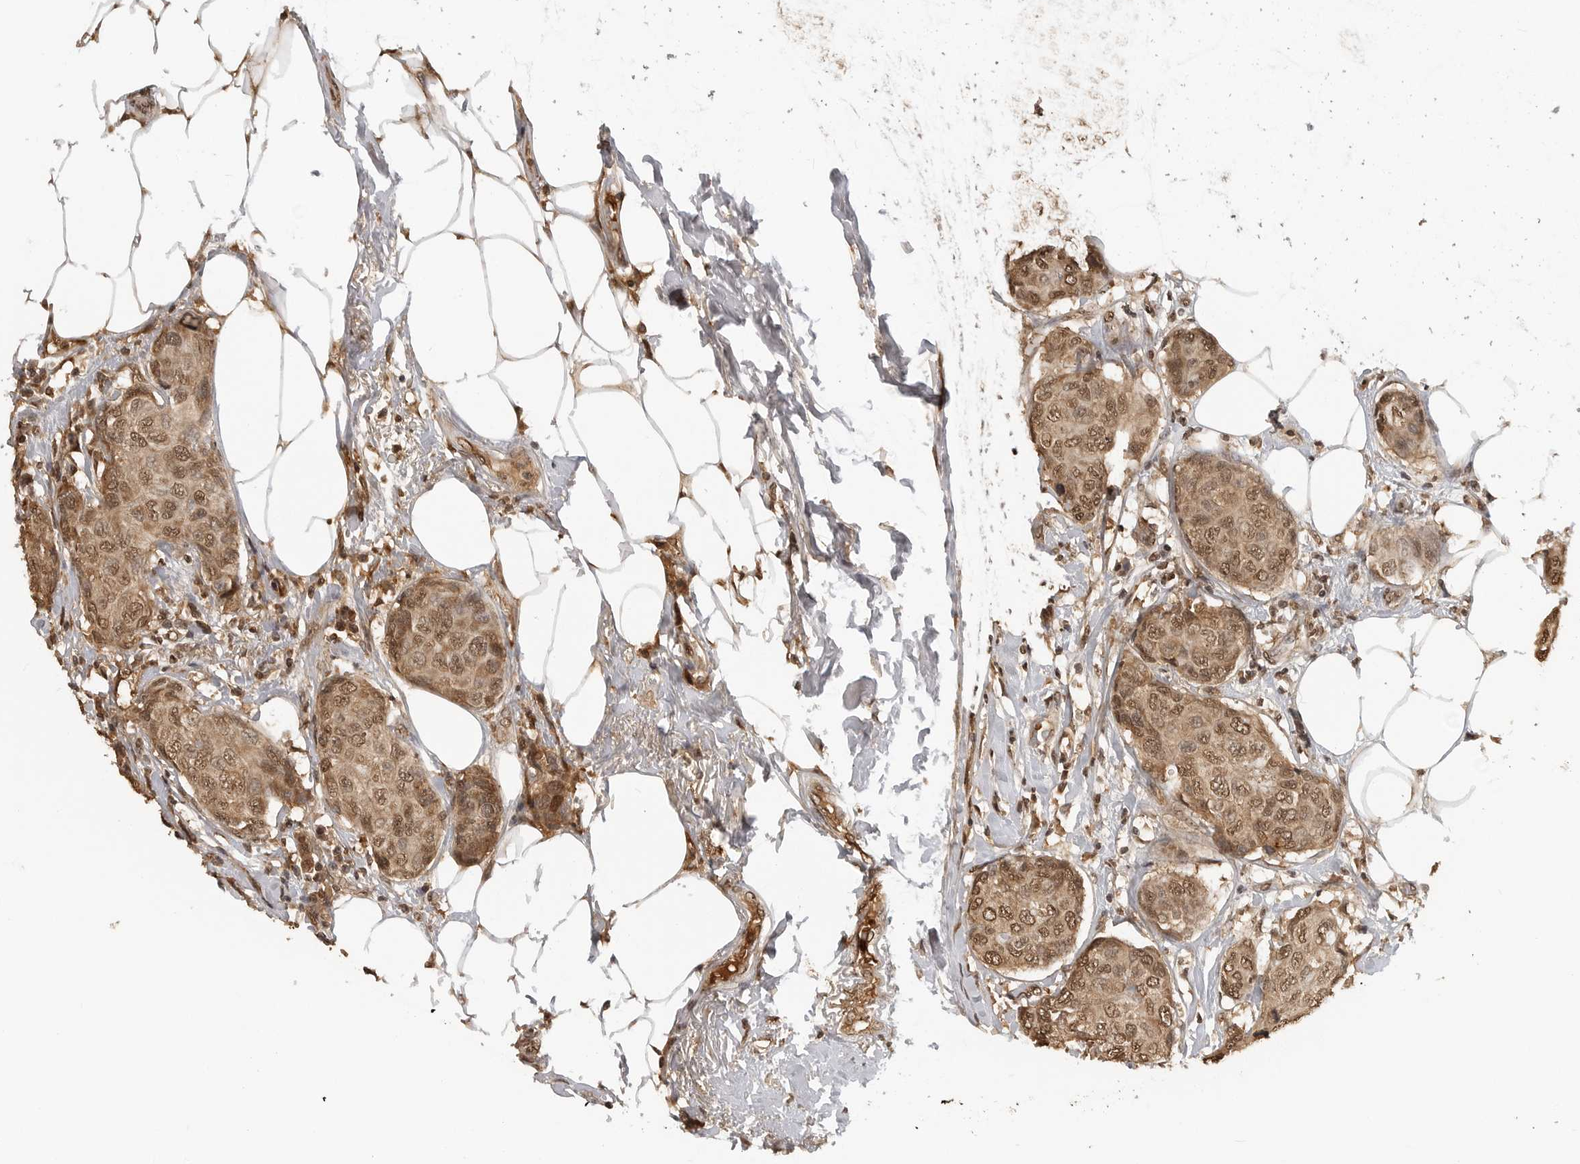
{"staining": {"intensity": "moderate", "quantity": ">75%", "location": "cytoplasmic/membranous,nuclear"}, "tissue": "breast cancer", "cell_type": "Tumor cells", "image_type": "cancer", "snomed": [{"axis": "morphology", "description": "Duct carcinoma"}, {"axis": "topography", "description": "Breast"}], "caption": "Breast cancer (invasive ductal carcinoma) was stained to show a protein in brown. There is medium levels of moderate cytoplasmic/membranous and nuclear positivity in approximately >75% of tumor cells.", "gene": "CLOCK", "patient": {"sex": "female", "age": 80}}